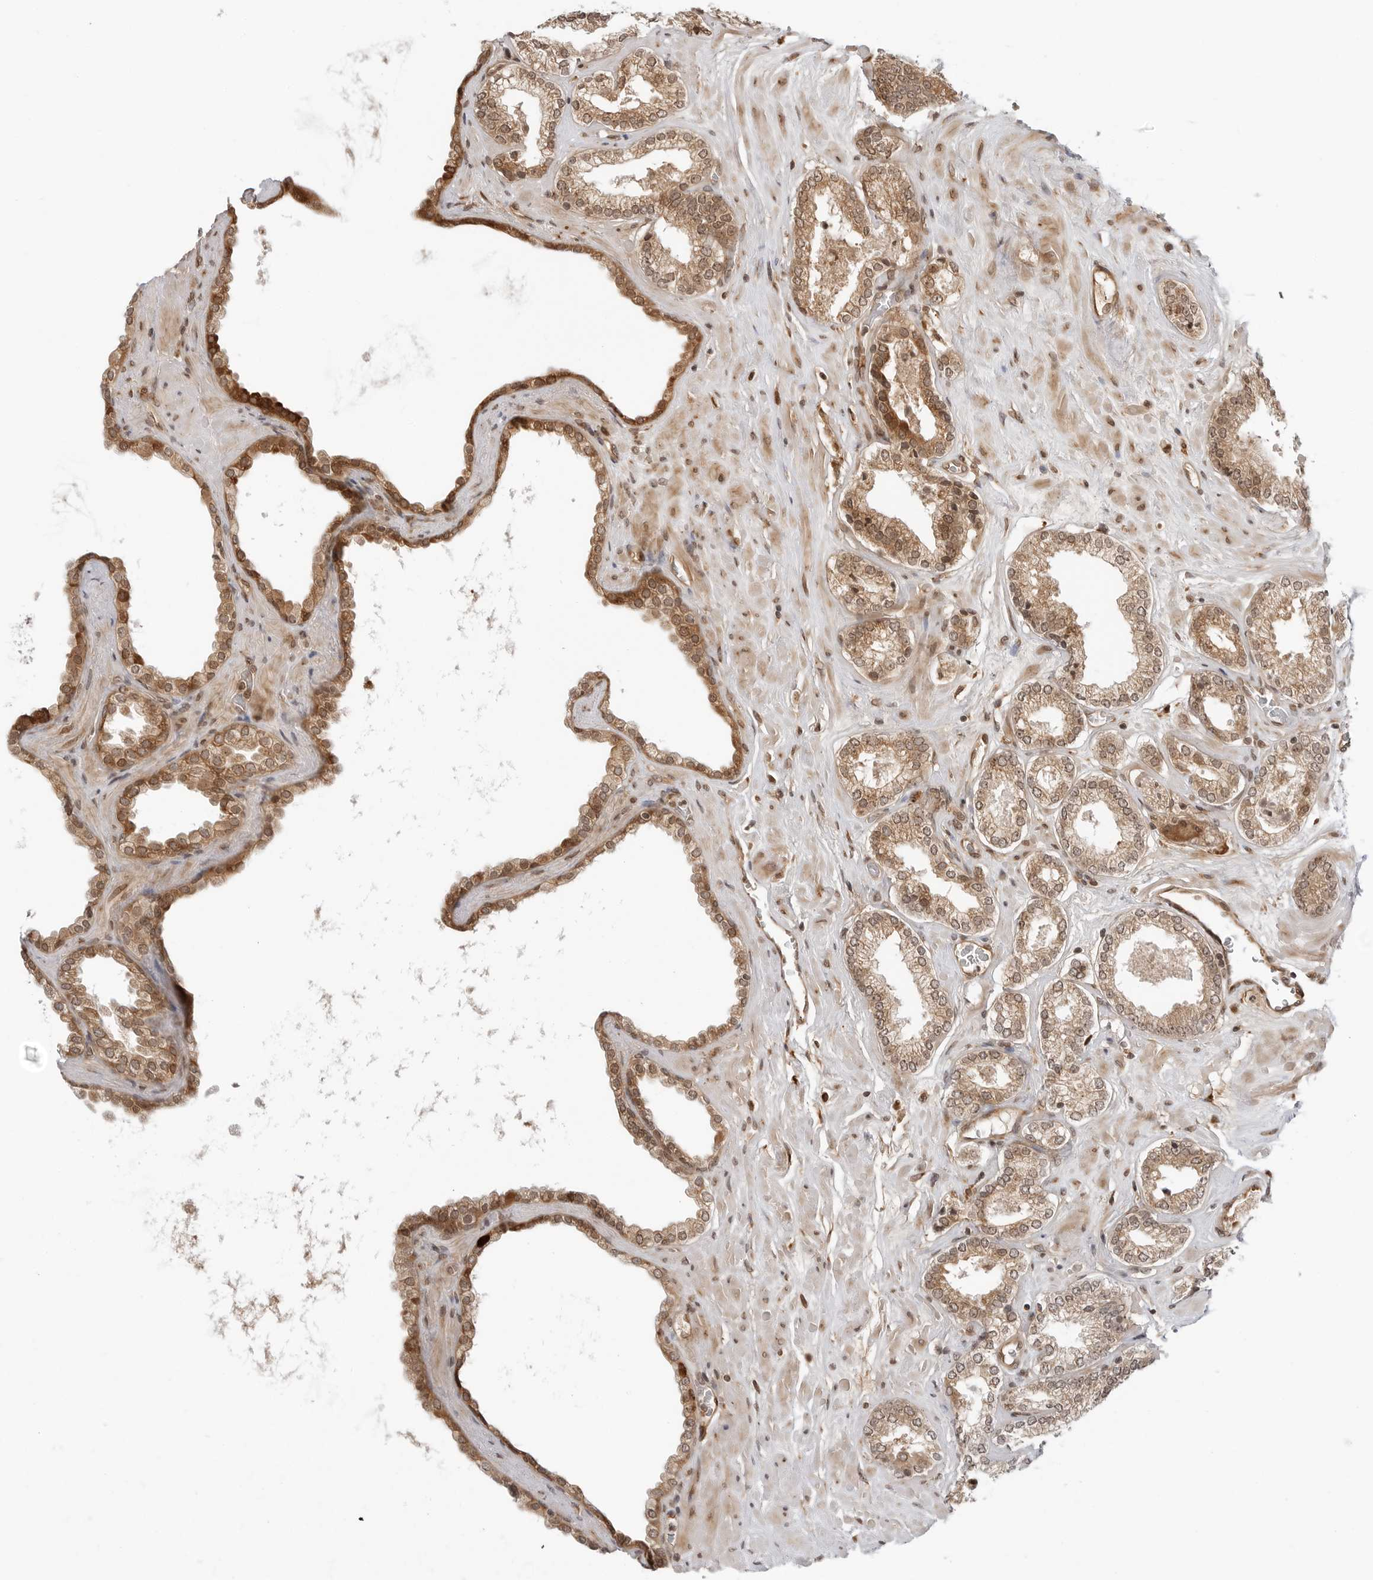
{"staining": {"intensity": "moderate", "quantity": ">75%", "location": "cytoplasmic/membranous,nuclear"}, "tissue": "prostate cancer", "cell_type": "Tumor cells", "image_type": "cancer", "snomed": [{"axis": "morphology", "description": "Adenocarcinoma, Low grade"}, {"axis": "topography", "description": "Prostate"}], "caption": "Immunohistochemical staining of prostate cancer shows medium levels of moderate cytoplasmic/membranous and nuclear staining in about >75% of tumor cells. (IHC, brightfield microscopy, high magnification).", "gene": "TIPRL", "patient": {"sex": "male", "age": 62}}